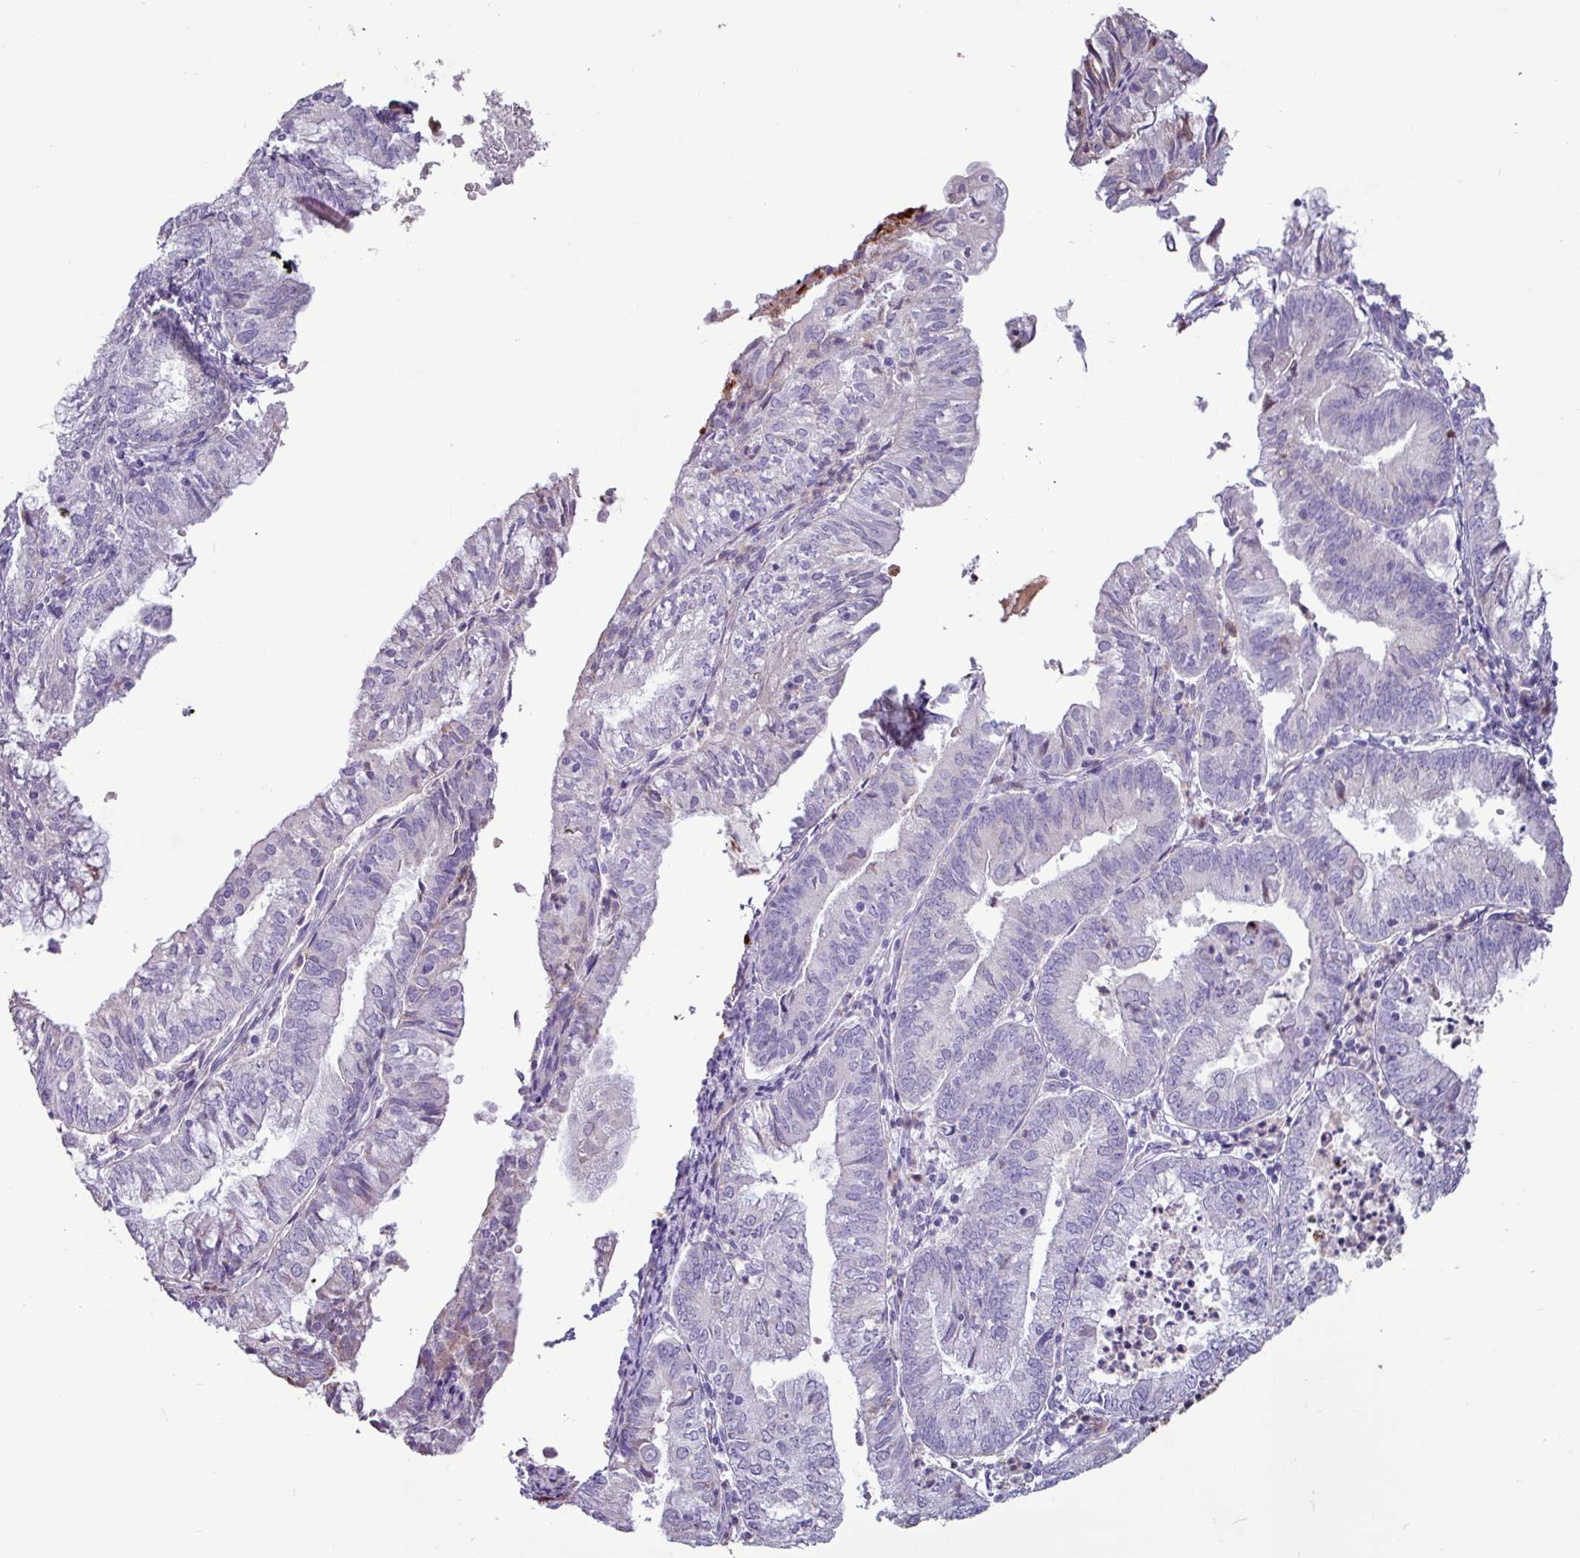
{"staining": {"intensity": "negative", "quantity": "none", "location": "none"}, "tissue": "endometrial cancer", "cell_type": "Tumor cells", "image_type": "cancer", "snomed": [{"axis": "morphology", "description": "Adenocarcinoma, NOS"}, {"axis": "topography", "description": "Endometrium"}], "caption": "Tumor cells show no significant protein positivity in endometrial cancer (adenocarcinoma). Nuclei are stained in blue.", "gene": "PPP1R35", "patient": {"sex": "female", "age": 55}}